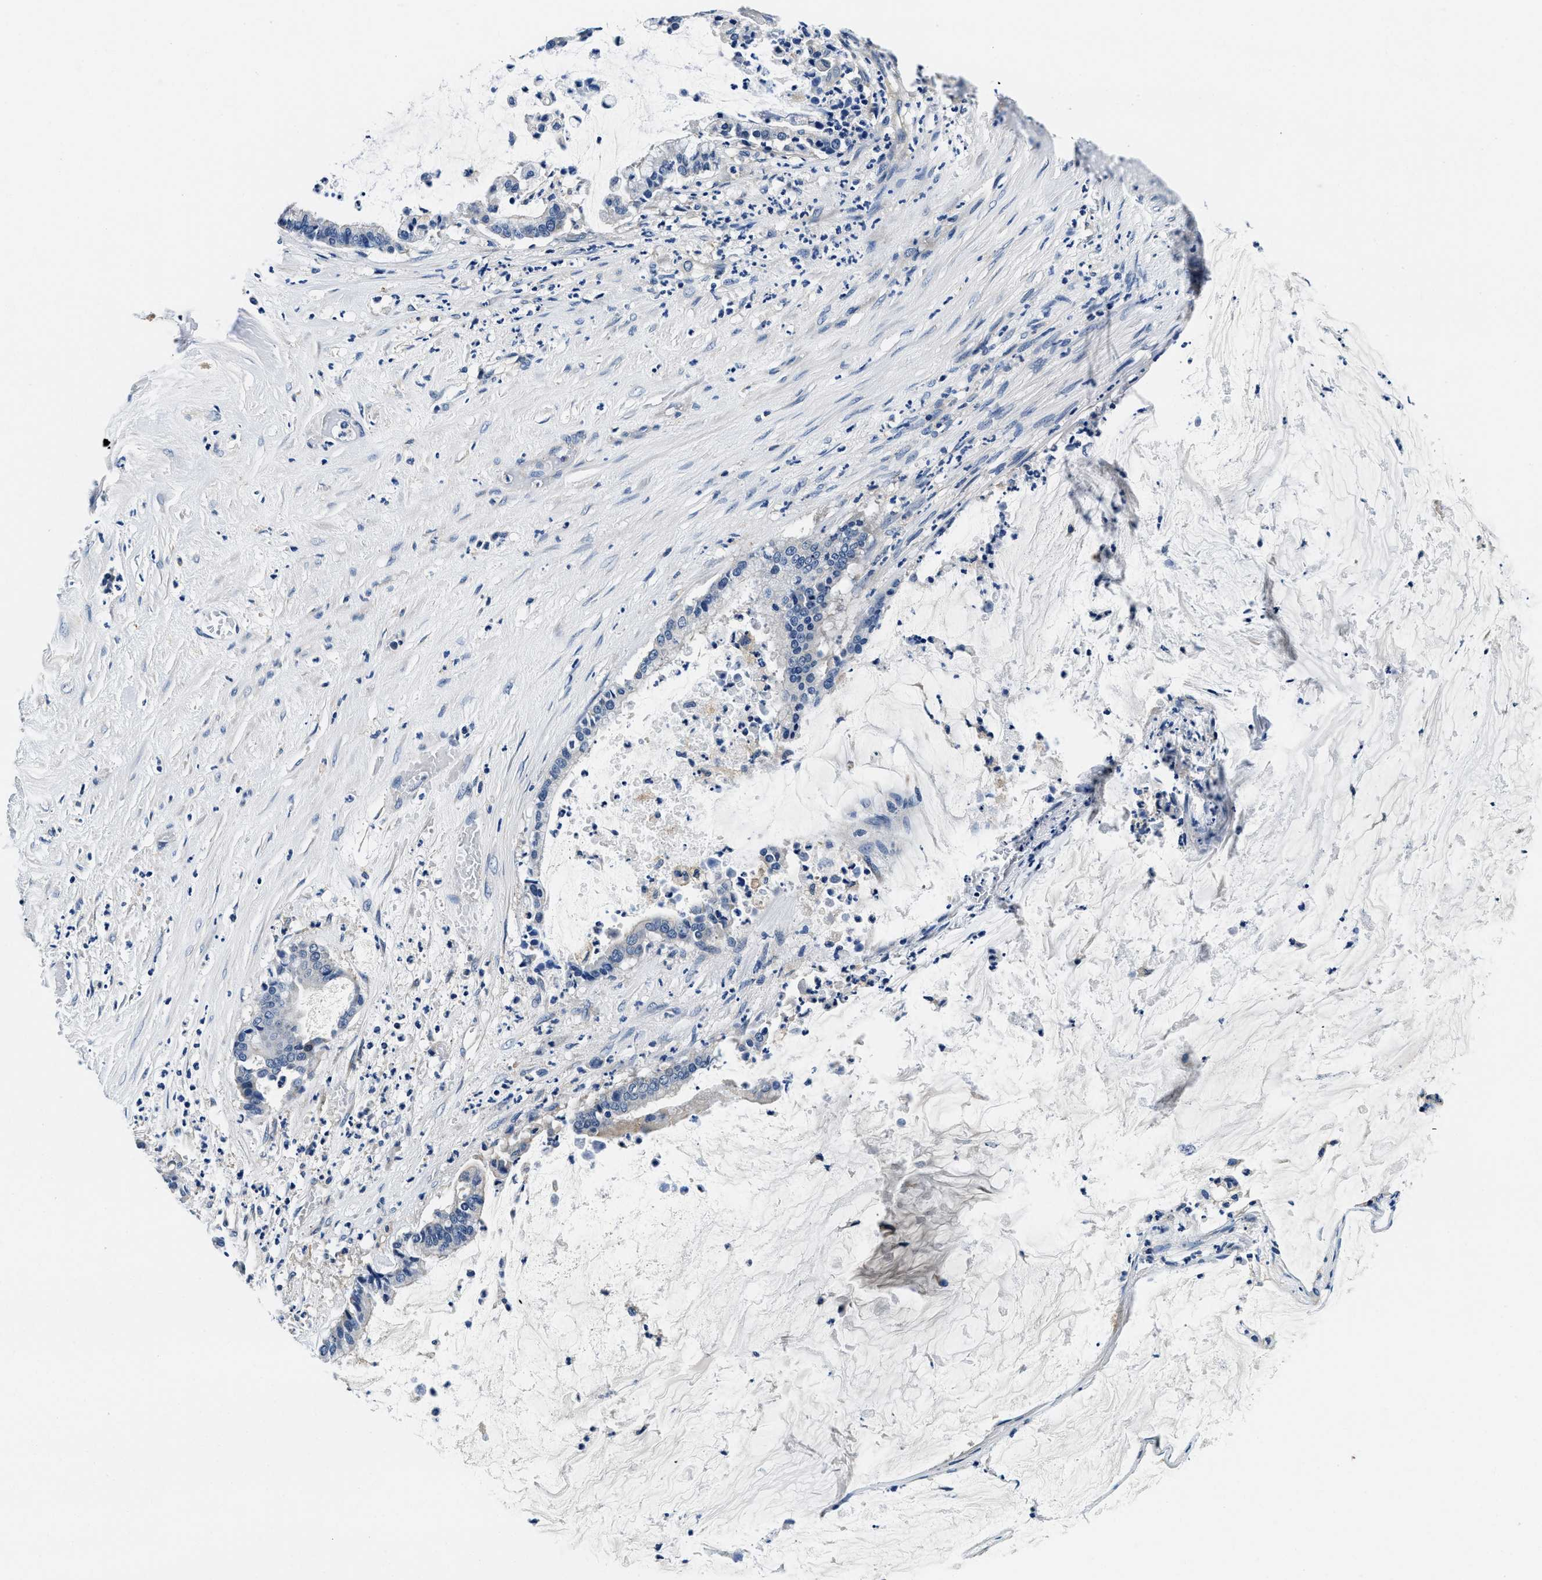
{"staining": {"intensity": "negative", "quantity": "none", "location": "none"}, "tissue": "pancreatic cancer", "cell_type": "Tumor cells", "image_type": "cancer", "snomed": [{"axis": "morphology", "description": "Adenocarcinoma, NOS"}, {"axis": "topography", "description": "Pancreas"}], "caption": "The immunohistochemistry histopathology image has no significant expression in tumor cells of pancreatic cancer tissue.", "gene": "ZFAND3", "patient": {"sex": "male", "age": 41}}